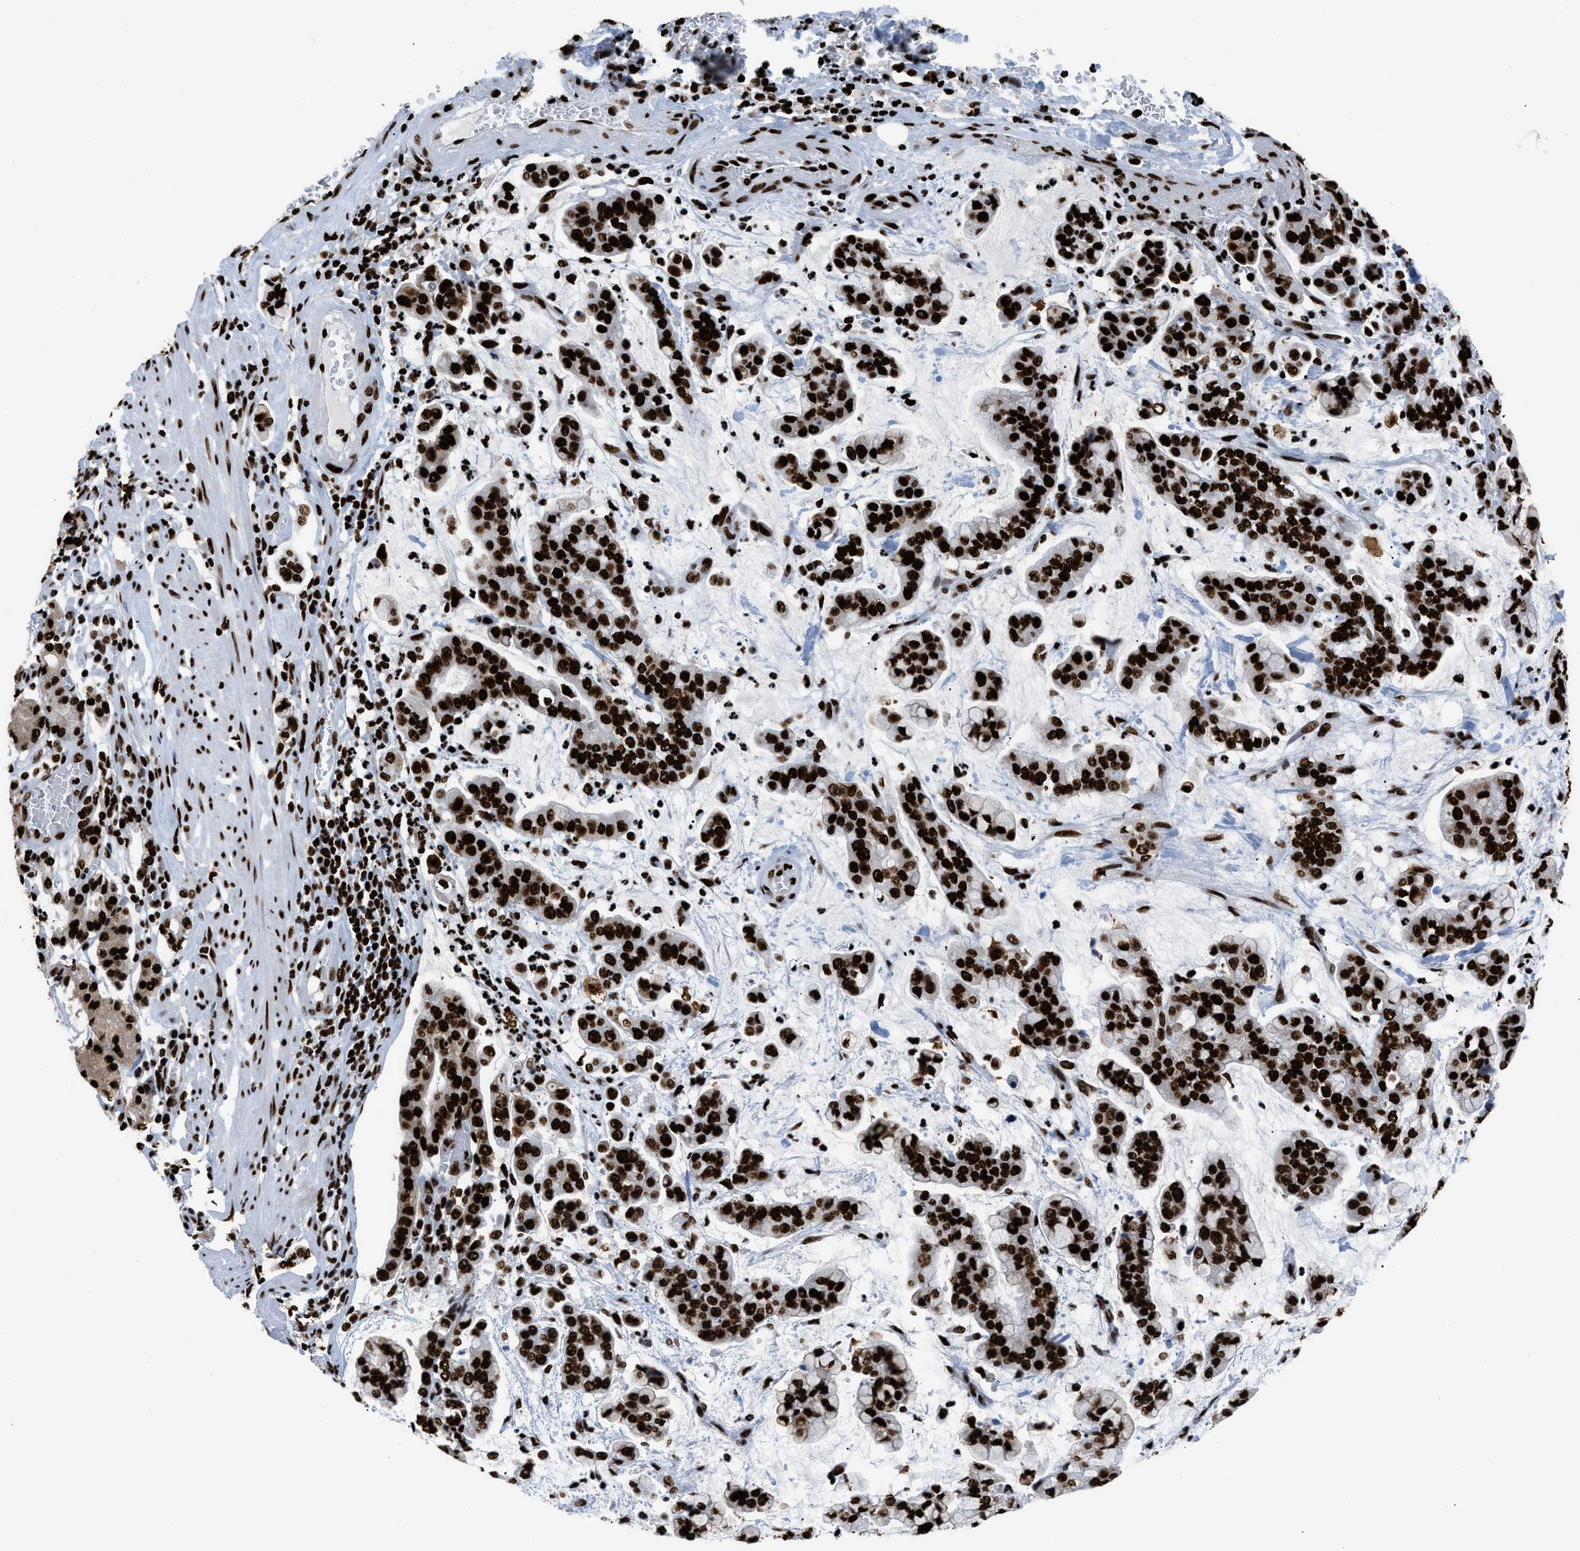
{"staining": {"intensity": "strong", "quantity": ">75%", "location": "nuclear"}, "tissue": "stomach cancer", "cell_type": "Tumor cells", "image_type": "cancer", "snomed": [{"axis": "morphology", "description": "Normal tissue, NOS"}, {"axis": "morphology", "description": "Adenocarcinoma, NOS"}, {"axis": "topography", "description": "Stomach, upper"}, {"axis": "topography", "description": "Stomach"}], "caption": "This photomicrograph exhibits adenocarcinoma (stomach) stained with immunohistochemistry to label a protein in brown. The nuclear of tumor cells show strong positivity for the protein. Nuclei are counter-stained blue.", "gene": "HNRNPM", "patient": {"sex": "male", "age": 76}}